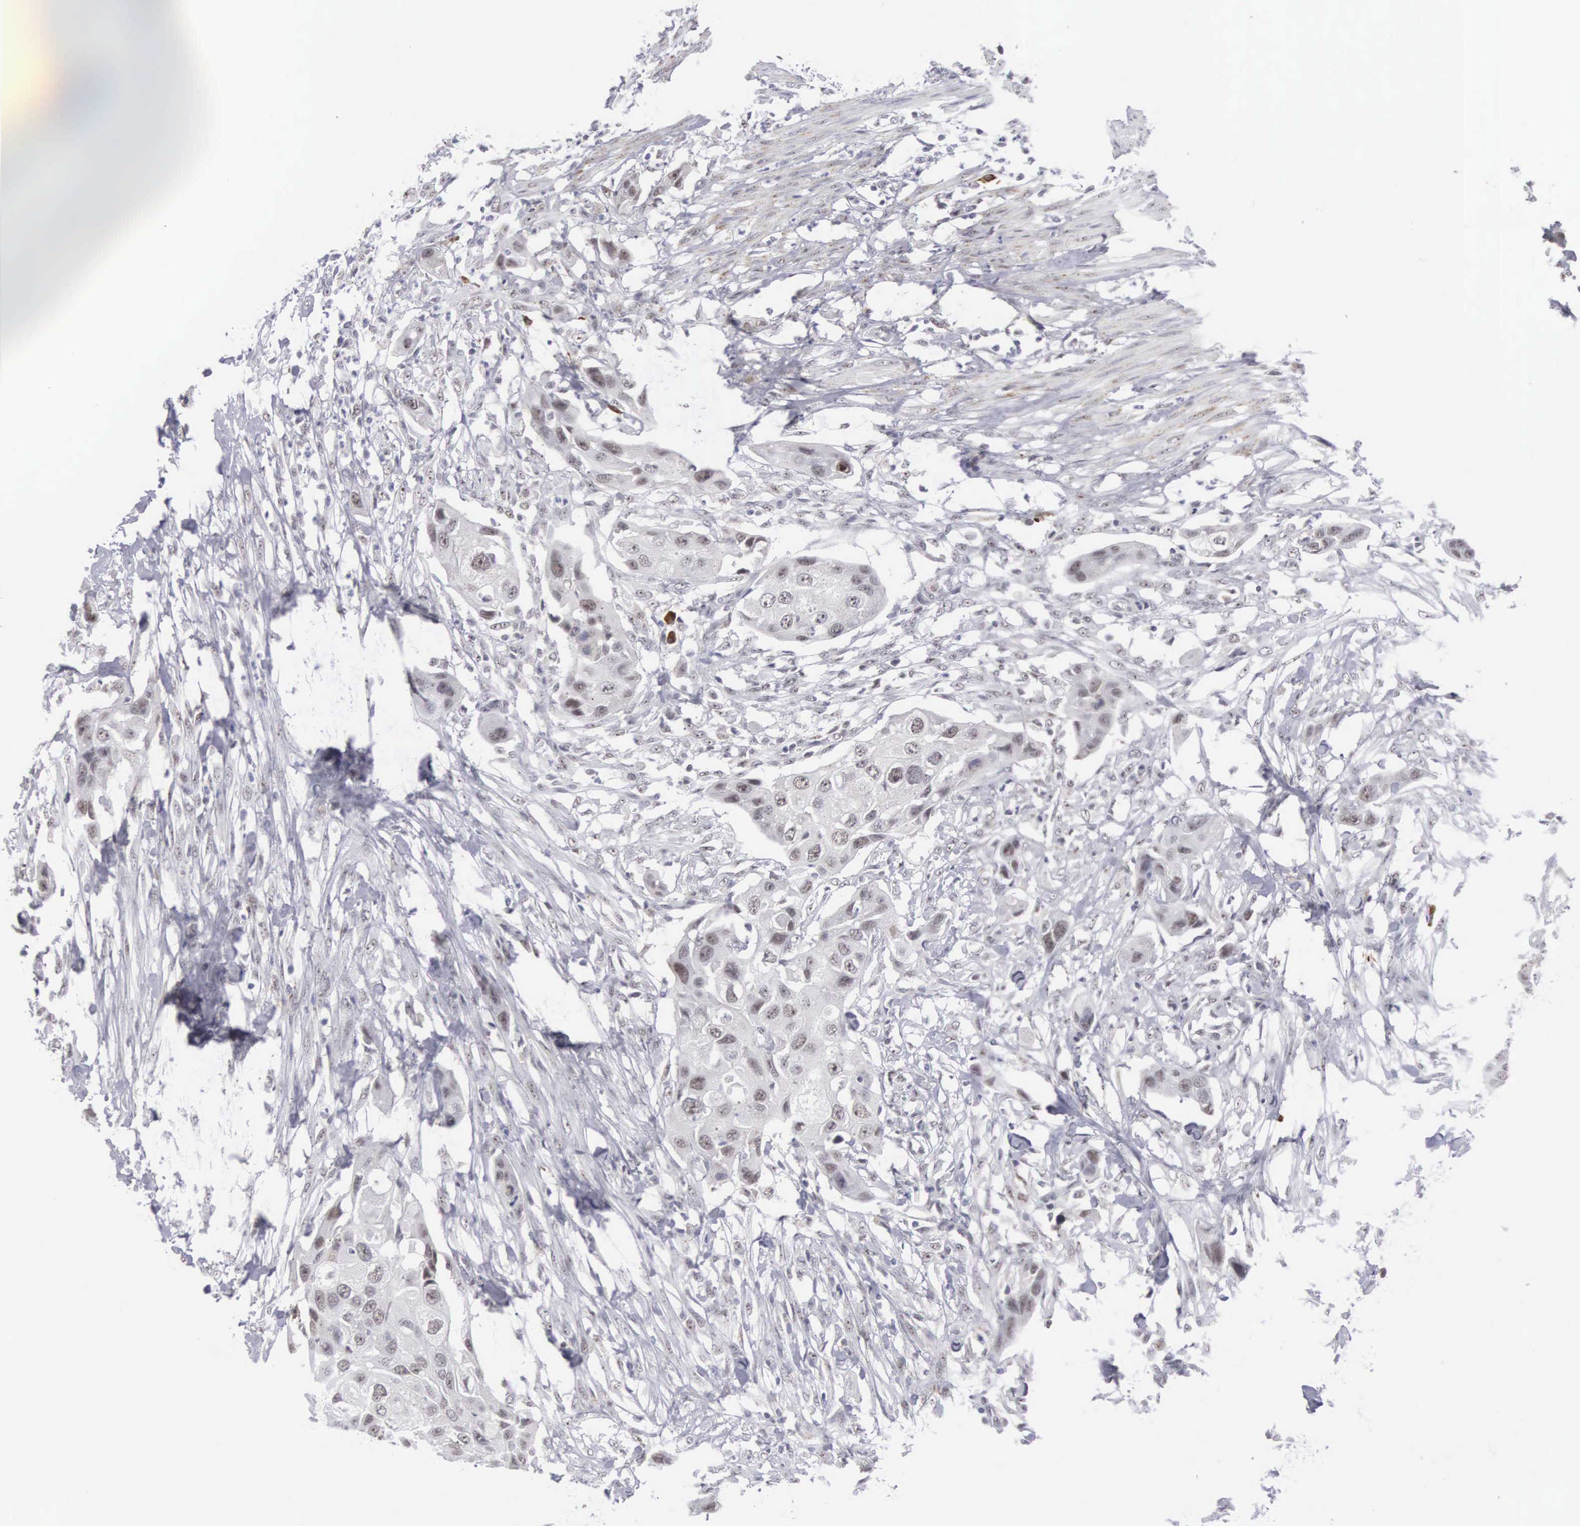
{"staining": {"intensity": "weak", "quantity": "<25%", "location": "nuclear"}, "tissue": "urothelial cancer", "cell_type": "Tumor cells", "image_type": "cancer", "snomed": [{"axis": "morphology", "description": "Urothelial carcinoma, High grade"}, {"axis": "topography", "description": "Urinary bladder"}], "caption": "IHC of human high-grade urothelial carcinoma demonstrates no positivity in tumor cells.", "gene": "MNAT1", "patient": {"sex": "male", "age": 55}}